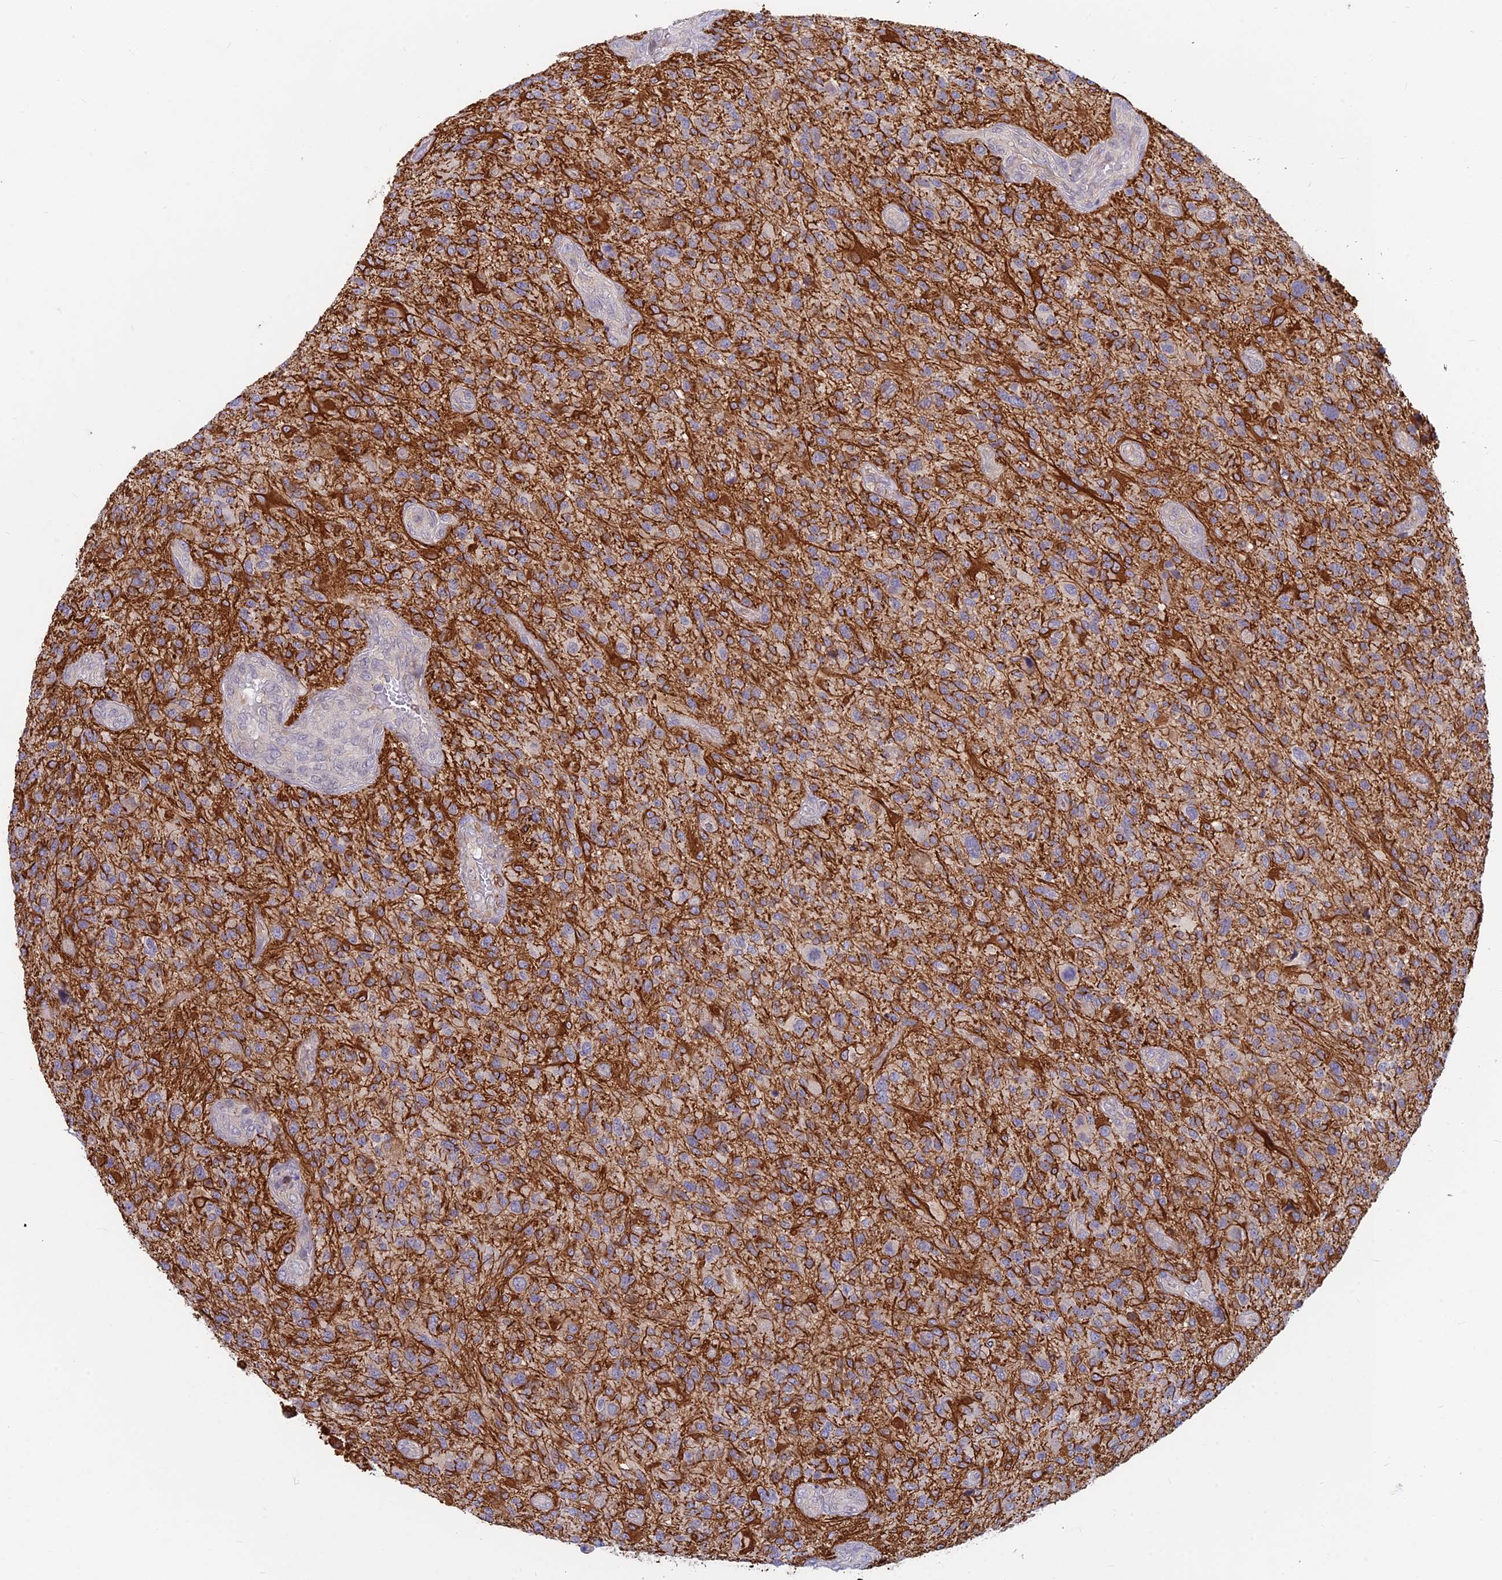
{"staining": {"intensity": "moderate", "quantity": "25%-75%", "location": "cytoplasmic/membranous"}, "tissue": "glioma", "cell_type": "Tumor cells", "image_type": "cancer", "snomed": [{"axis": "morphology", "description": "Glioma, malignant, High grade"}, {"axis": "topography", "description": "Brain"}], "caption": "Malignant high-grade glioma stained with a protein marker exhibits moderate staining in tumor cells.", "gene": "PPP1R26", "patient": {"sex": "male", "age": 47}}